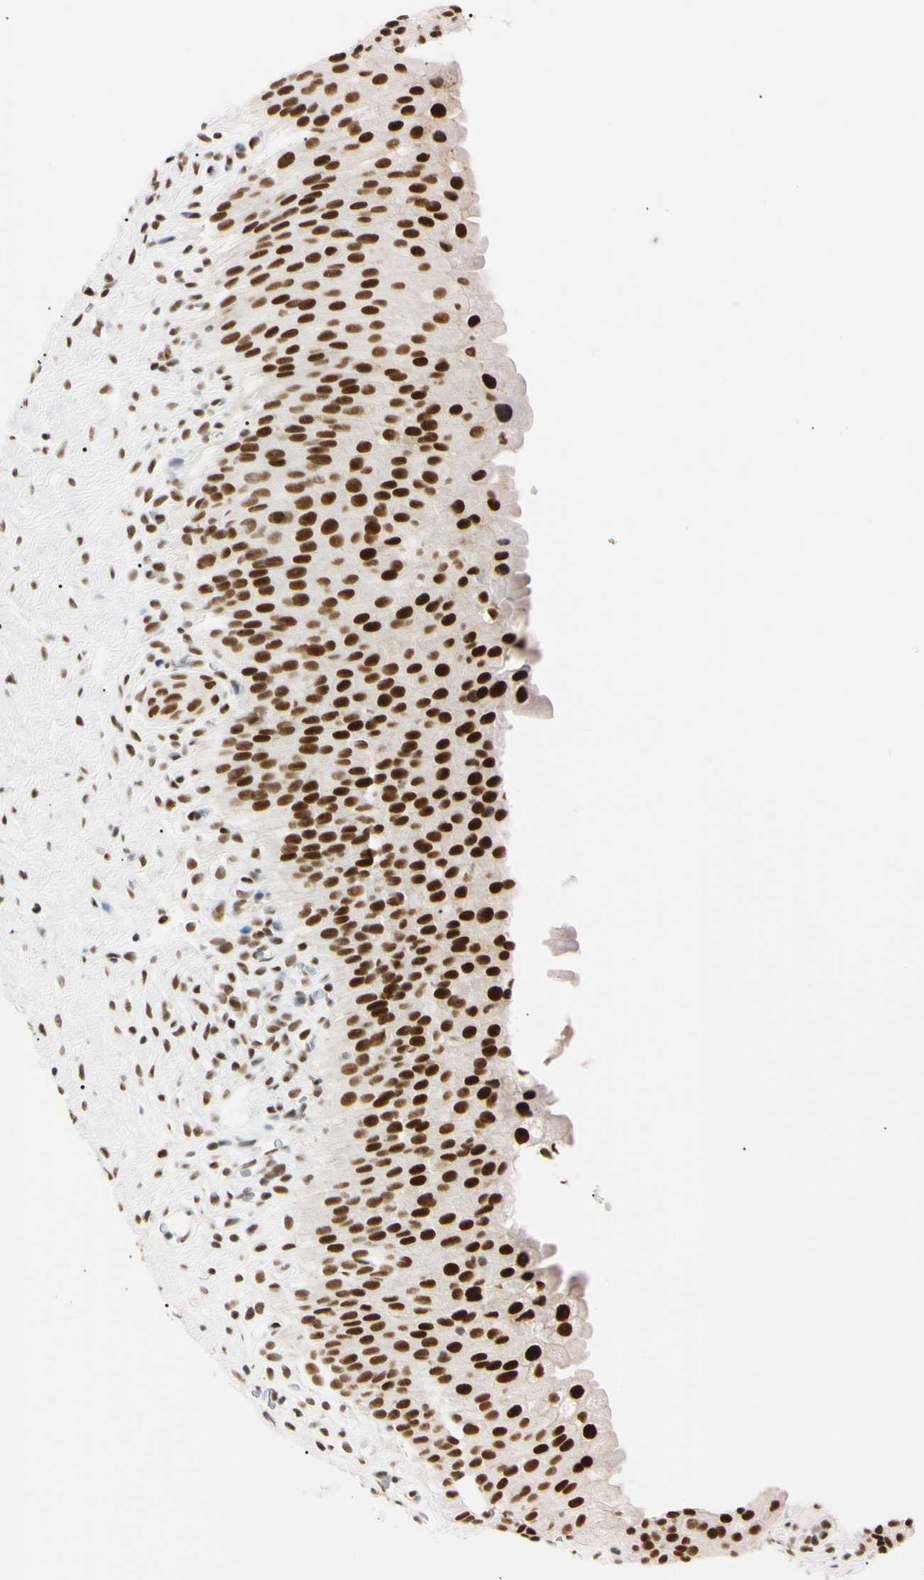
{"staining": {"intensity": "strong", "quantity": ">75%", "location": "nuclear"}, "tissue": "urinary bladder", "cell_type": "Urothelial cells", "image_type": "normal", "snomed": [{"axis": "morphology", "description": "Normal tissue, NOS"}, {"axis": "morphology", "description": "Urothelial carcinoma, High grade"}, {"axis": "topography", "description": "Urinary bladder"}], "caption": "Approximately >75% of urothelial cells in benign human urinary bladder demonstrate strong nuclear protein expression as visualized by brown immunohistochemical staining.", "gene": "ZNF134", "patient": {"sex": "male", "age": 46}}